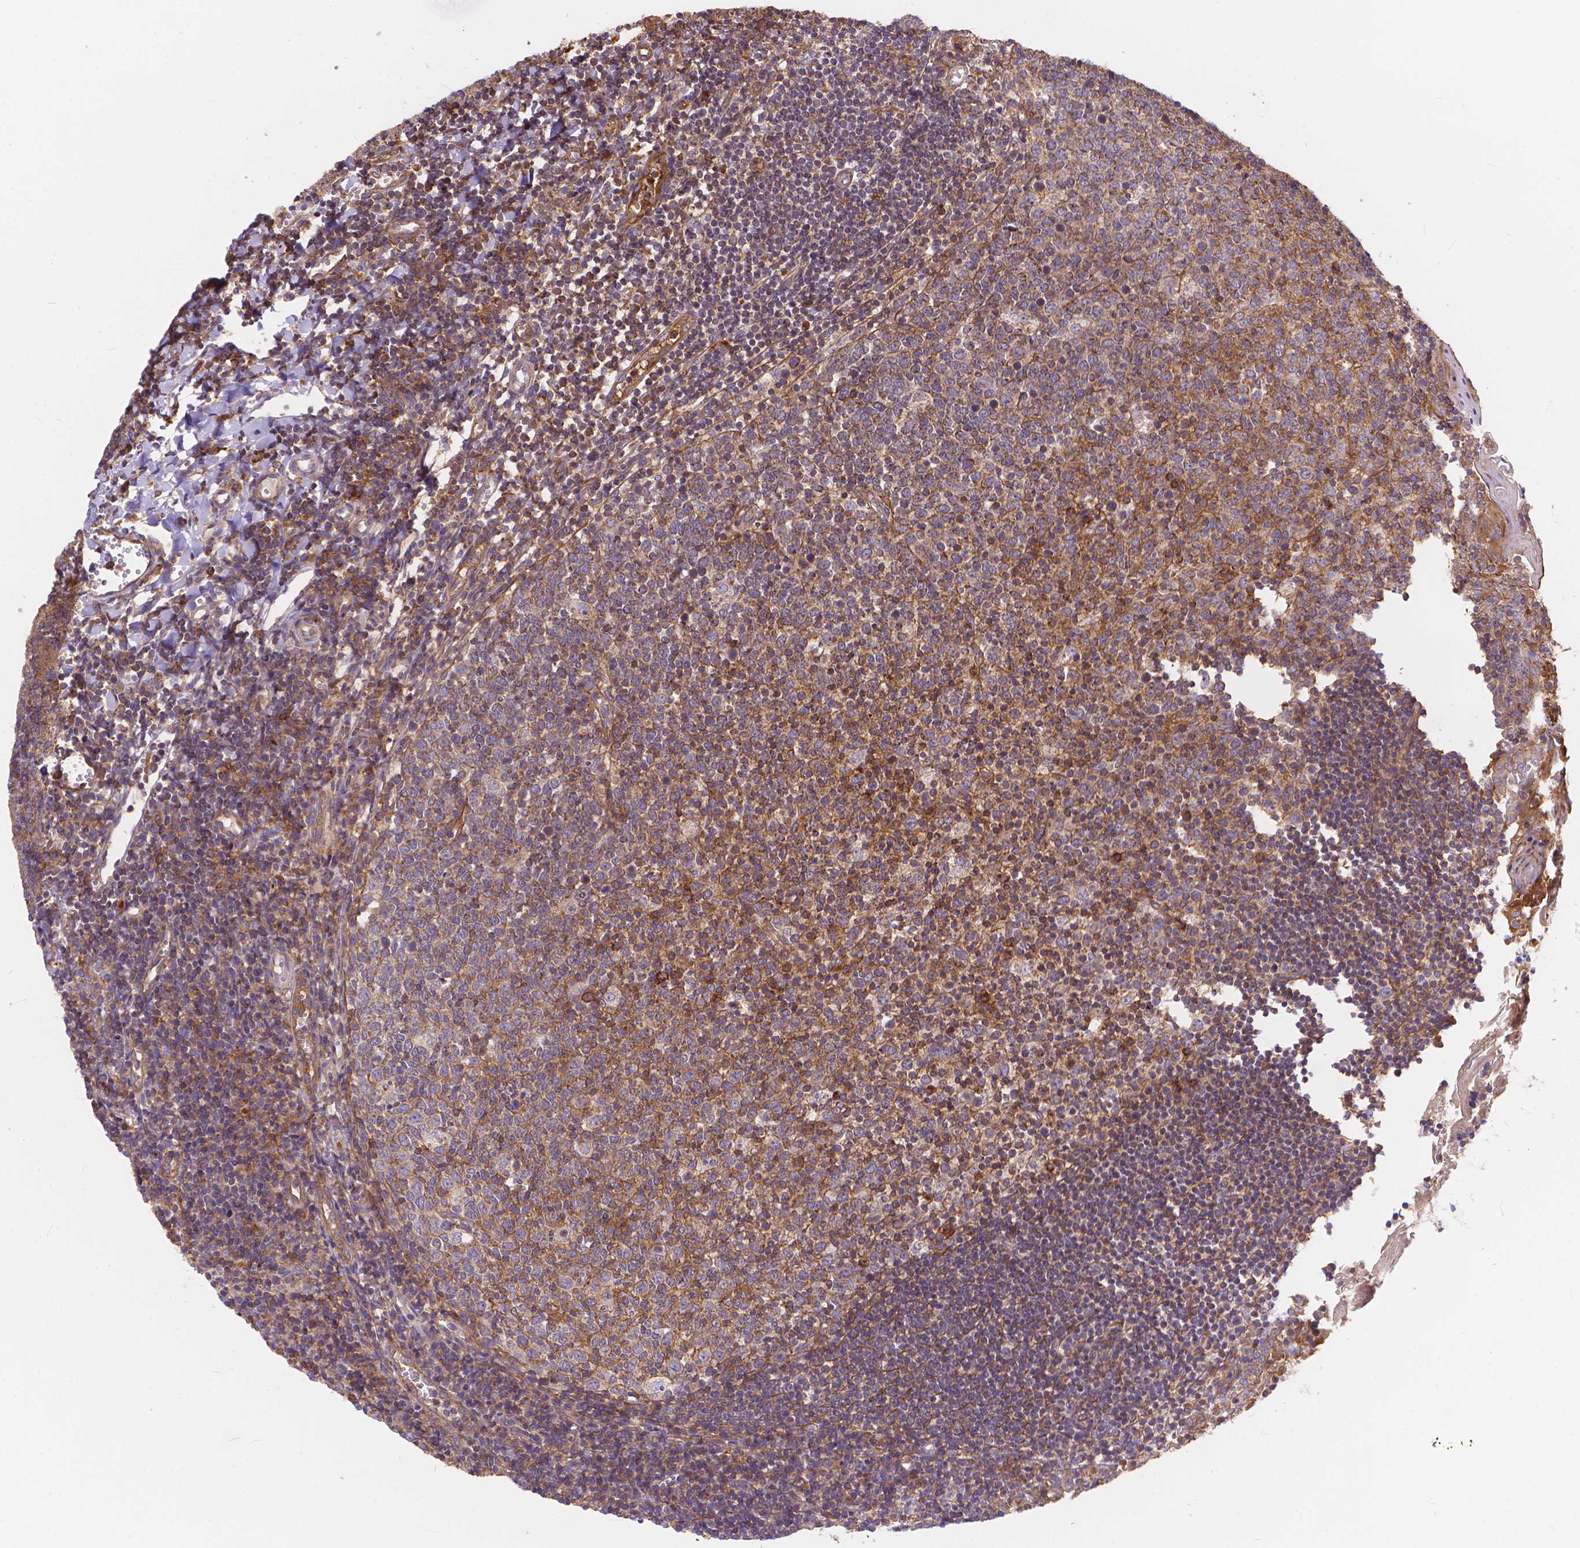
{"staining": {"intensity": "weak", "quantity": ">75%", "location": "cytoplasmic/membranous"}, "tissue": "lymph node", "cell_type": "Germinal center cells", "image_type": "normal", "snomed": [{"axis": "morphology", "description": "Normal tissue, NOS"}, {"axis": "topography", "description": "Lymph node"}], "caption": "Immunohistochemistry of benign human lymph node reveals low levels of weak cytoplasmic/membranous staining in approximately >75% of germinal center cells. (DAB IHC, brown staining for protein, blue staining for nuclei).", "gene": "ARAP1", "patient": {"sex": "female", "age": 21}}